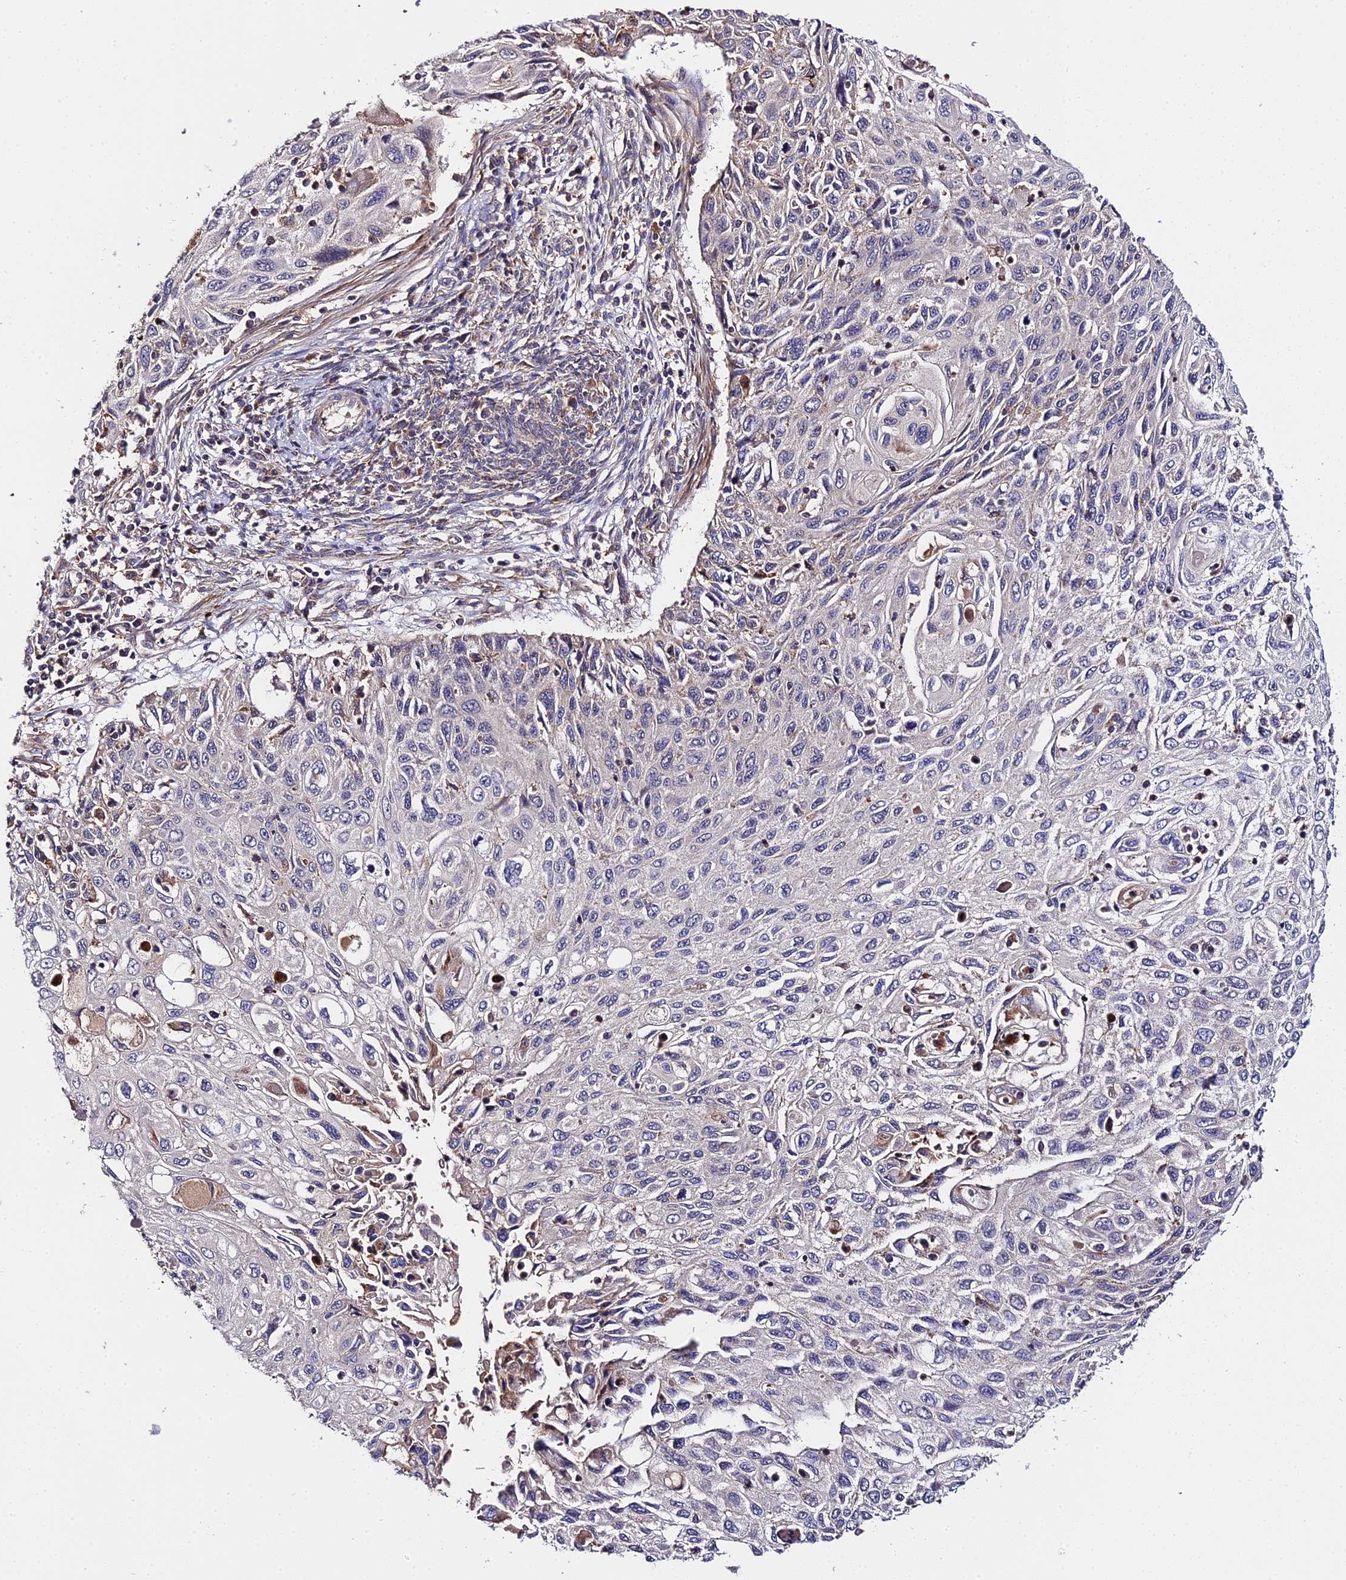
{"staining": {"intensity": "negative", "quantity": "none", "location": "none"}, "tissue": "cervical cancer", "cell_type": "Tumor cells", "image_type": "cancer", "snomed": [{"axis": "morphology", "description": "Squamous cell carcinoma, NOS"}, {"axis": "topography", "description": "Cervix"}], "caption": "Immunohistochemistry (IHC) image of cervical cancer stained for a protein (brown), which displays no staining in tumor cells.", "gene": "ZBED8", "patient": {"sex": "female", "age": 70}}